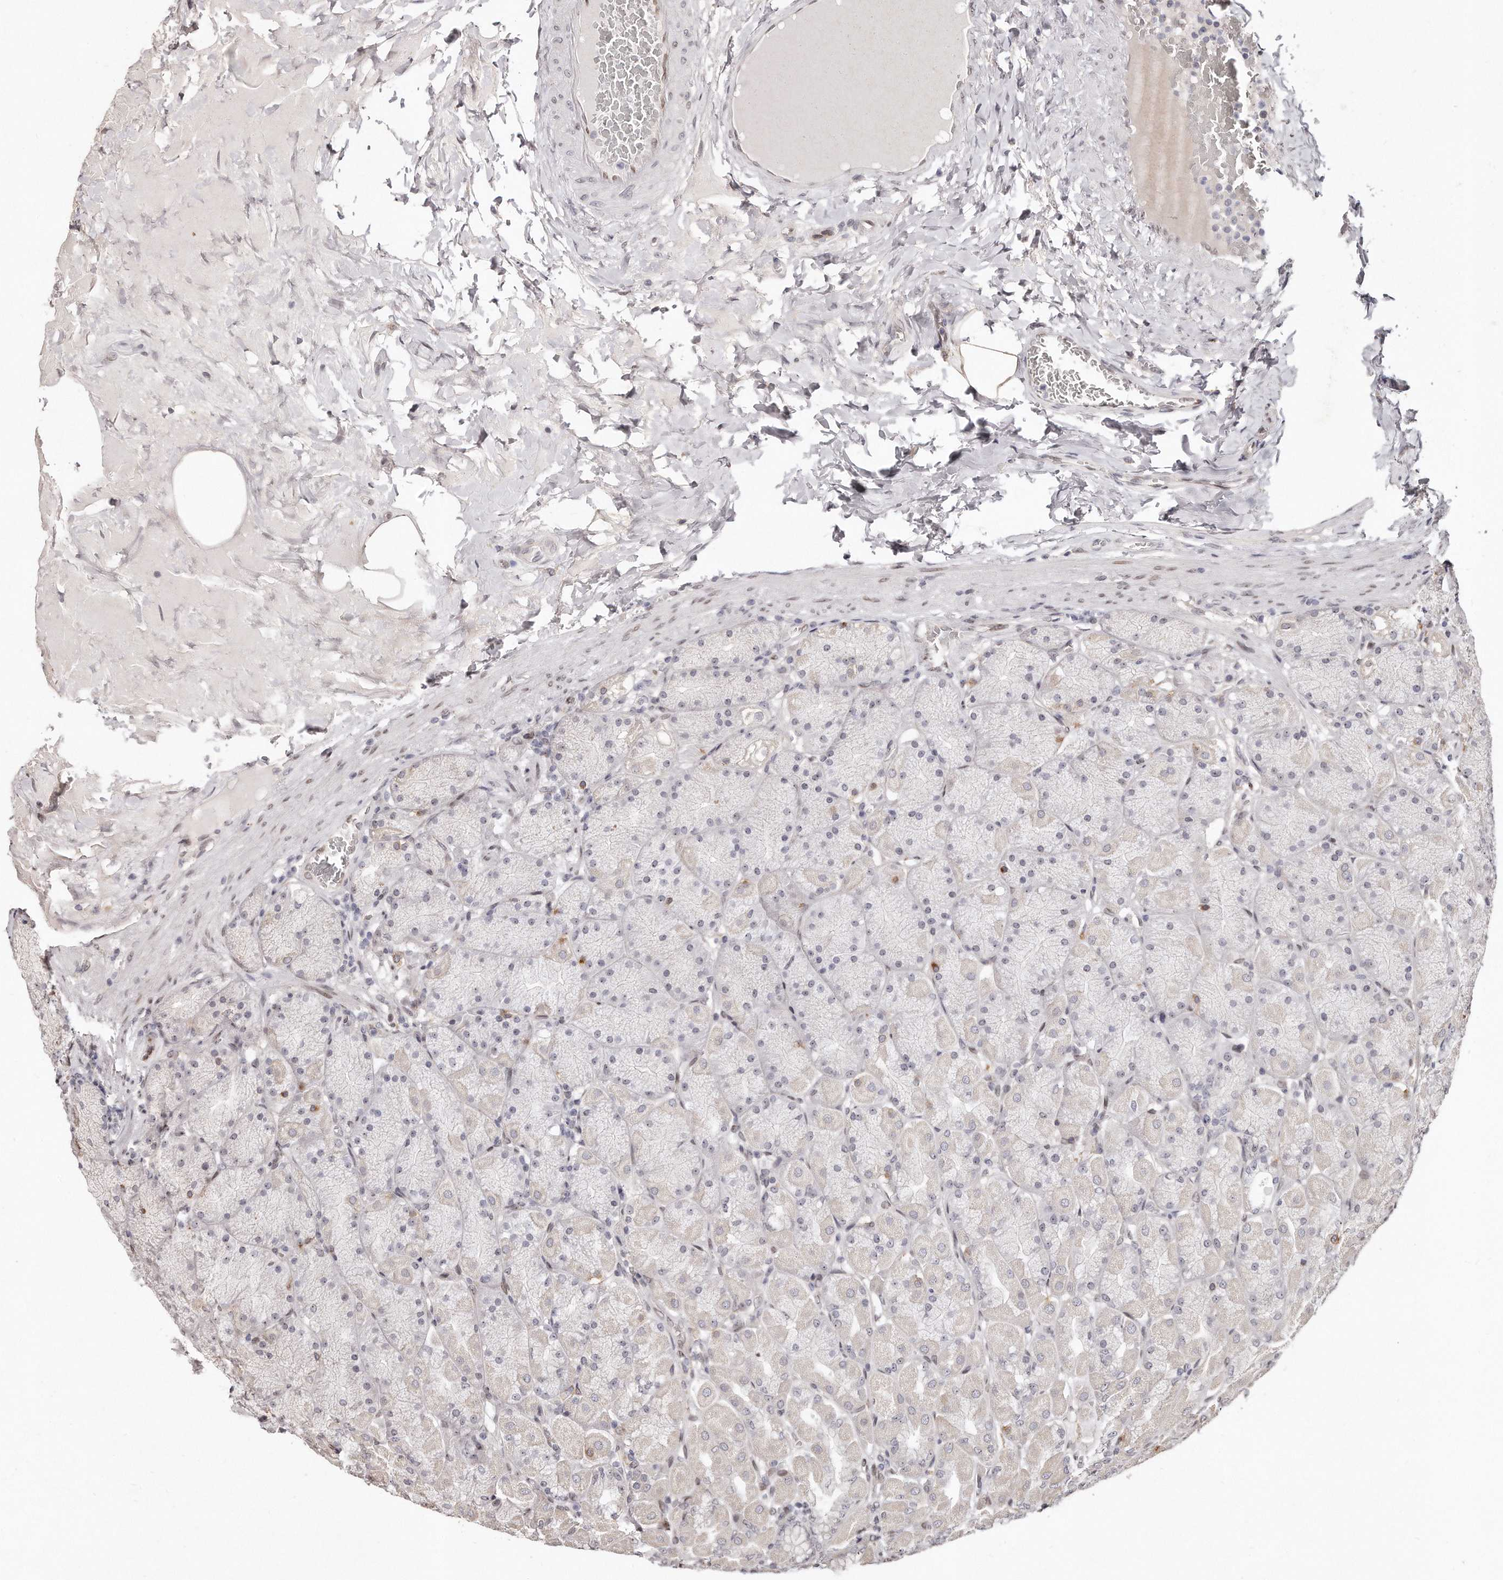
{"staining": {"intensity": "moderate", "quantity": "<25%", "location": "cytoplasmic/membranous"}, "tissue": "stomach", "cell_type": "Glandular cells", "image_type": "normal", "snomed": [{"axis": "morphology", "description": "Normal tissue, NOS"}, {"axis": "topography", "description": "Stomach, upper"}], "caption": "Immunohistochemical staining of normal human stomach displays low levels of moderate cytoplasmic/membranous positivity in about <25% of glandular cells.", "gene": "HASPIN", "patient": {"sex": "female", "age": 56}}